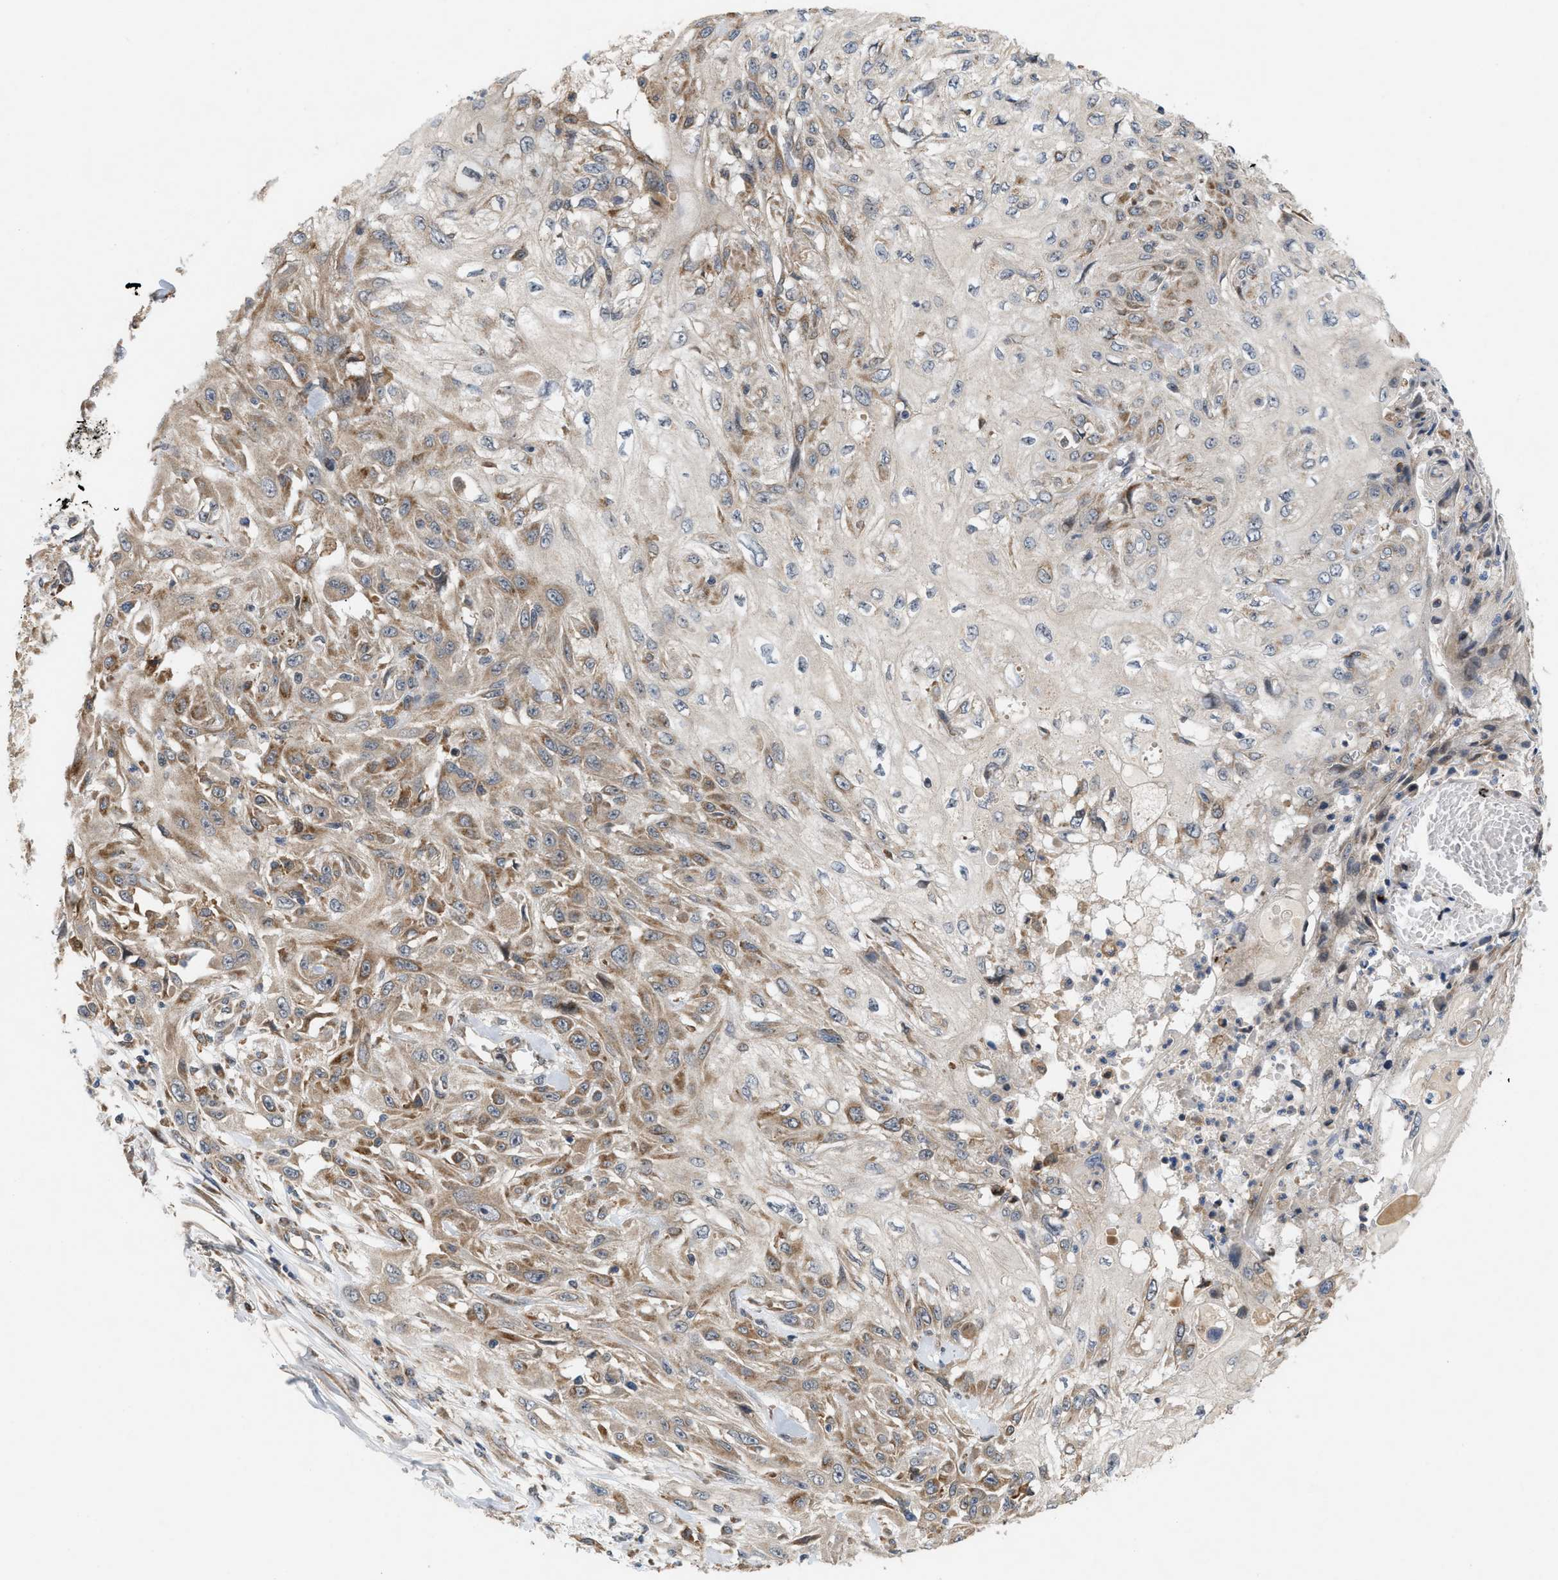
{"staining": {"intensity": "moderate", "quantity": "<25%", "location": "cytoplasmic/membranous"}, "tissue": "skin cancer", "cell_type": "Tumor cells", "image_type": "cancer", "snomed": [{"axis": "morphology", "description": "Squamous cell carcinoma, NOS"}, {"axis": "morphology", "description": "Squamous cell carcinoma, metastatic, NOS"}, {"axis": "topography", "description": "Skin"}, {"axis": "topography", "description": "Lymph node"}], "caption": "DAB immunohistochemical staining of human squamous cell carcinoma (skin) exhibits moderate cytoplasmic/membranous protein staining in approximately <25% of tumor cells. (Brightfield microscopy of DAB IHC at high magnification).", "gene": "MFSD6", "patient": {"sex": "male", "age": 75}}